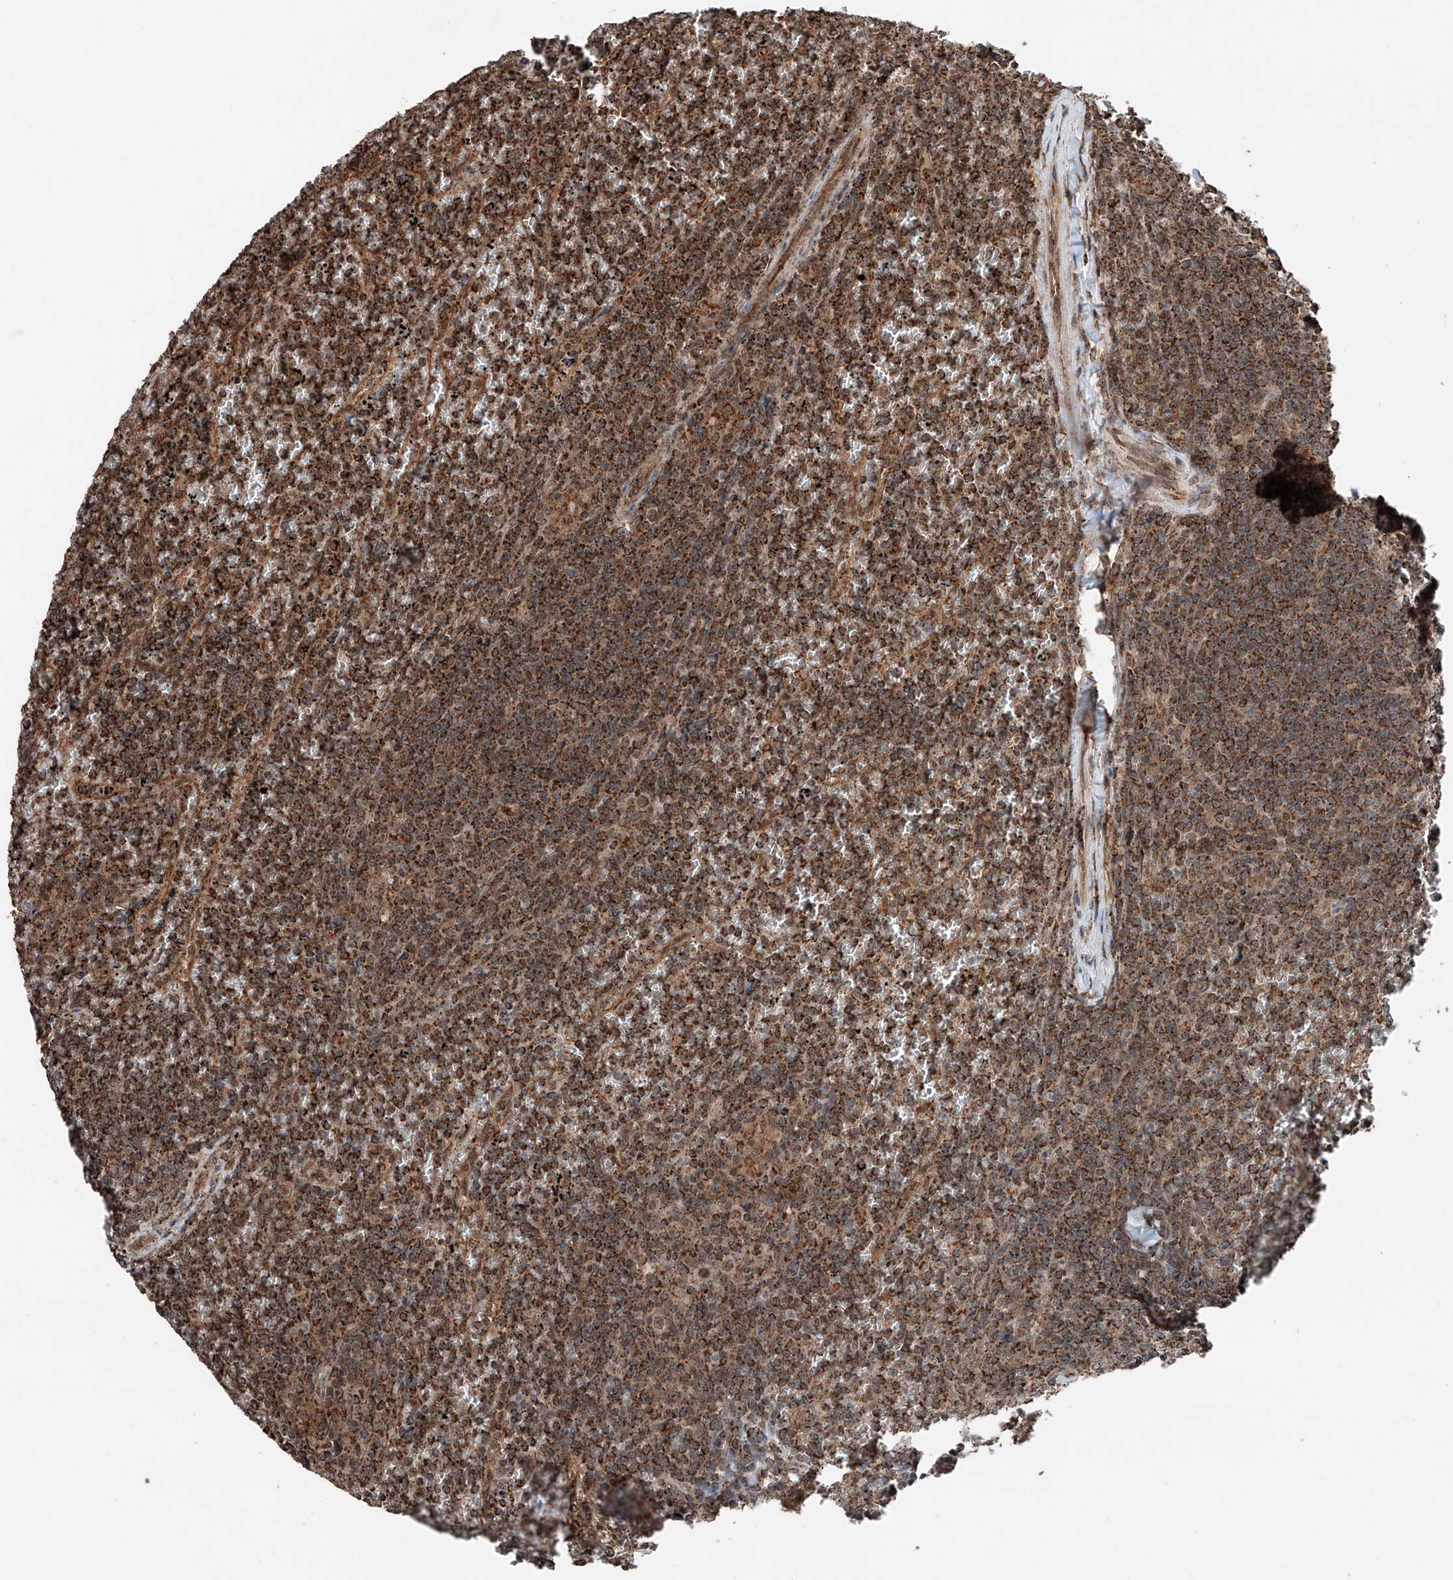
{"staining": {"intensity": "strong", "quantity": ">75%", "location": "cytoplasmic/membranous"}, "tissue": "lymphoma", "cell_type": "Tumor cells", "image_type": "cancer", "snomed": [{"axis": "morphology", "description": "Malignant lymphoma, non-Hodgkin's type, Low grade"}, {"axis": "topography", "description": "Spleen"}], "caption": "The photomicrograph exhibits immunohistochemical staining of malignant lymphoma, non-Hodgkin's type (low-grade). There is strong cytoplasmic/membranous positivity is appreciated in approximately >75% of tumor cells.", "gene": "ZNF445", "patient": {"sex": "female", "age": 19}}